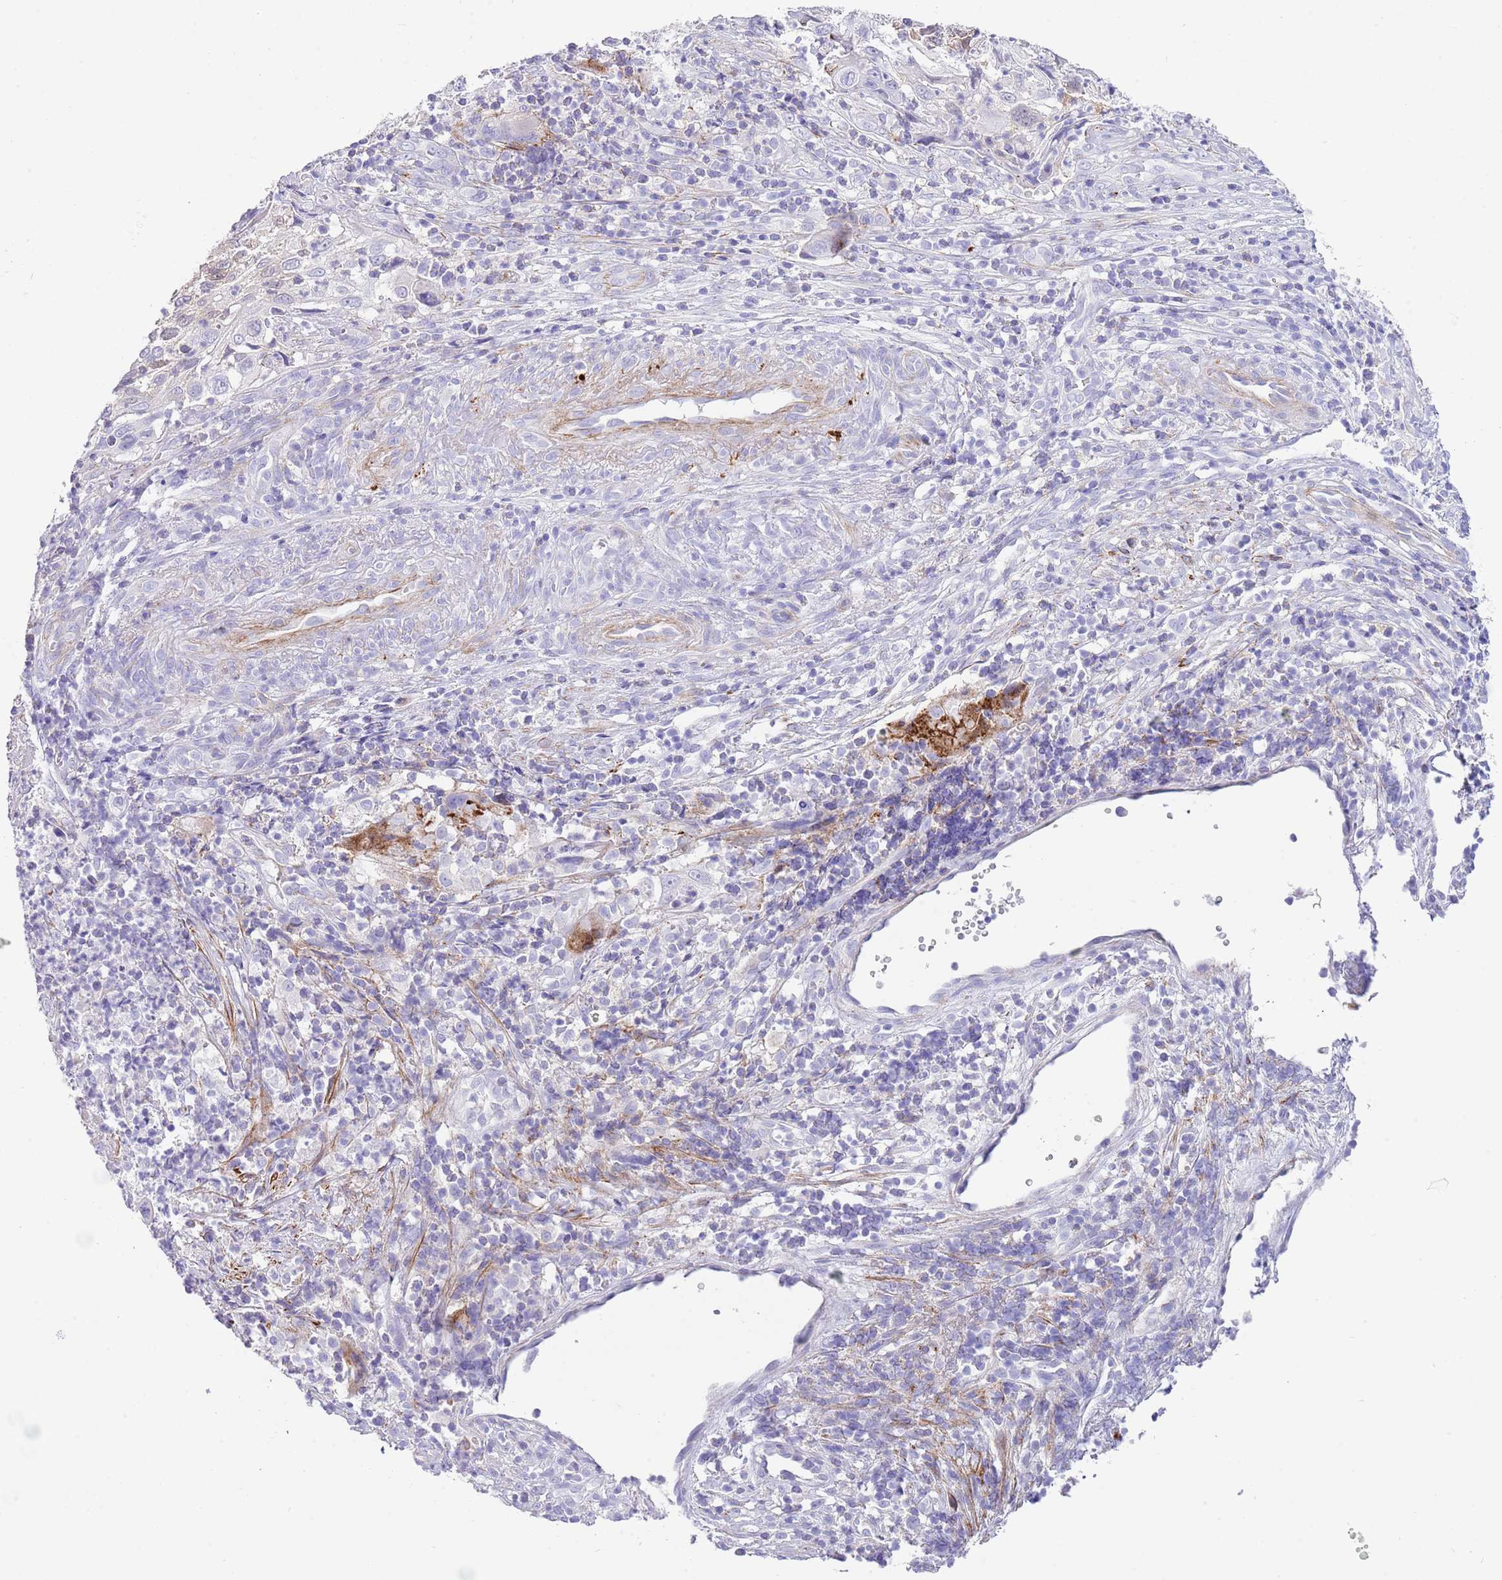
{"staining": {"intensity": "negative", "quantity": "none", "location": "none"}, "tissue": "cervical cancer", "cell_type": "Tumor cells", "image_type": "cancer", "snomed": [{"axis": "morphology", "description": "Squamous cell carcinoma, NOS"}, {"axis": "topography", "description": "Cervix"}], "caption": "There is no significant expression in tumor cells of squamous cell carcinoma (cervical).", "gene": "ALDH3A1", "patient": {"sex": "female", "age": 70}}